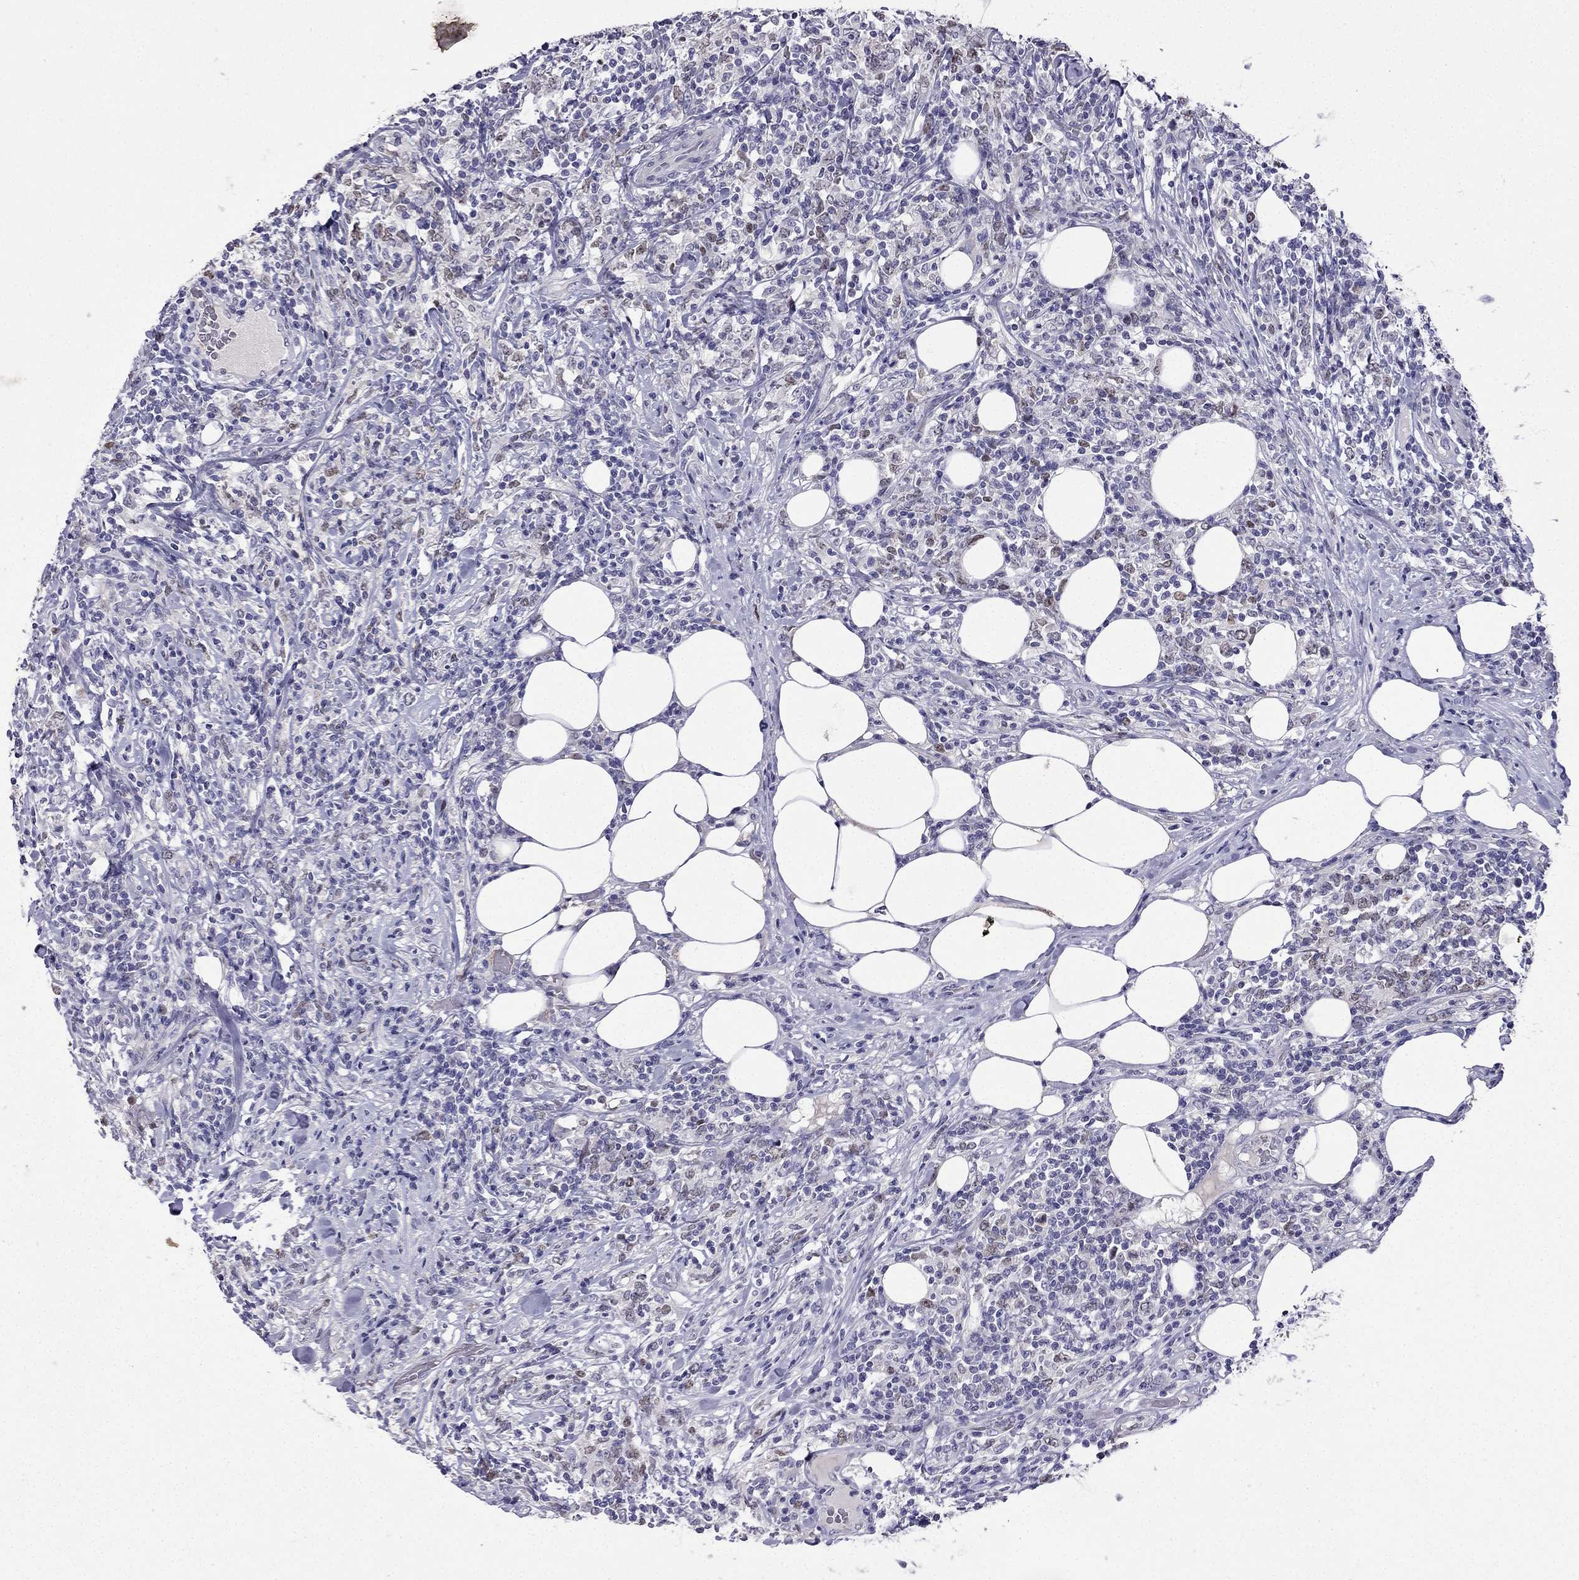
{"staining": {"intensity": "negative", "quantity": "none", "location": "none"}, "tissue": "lymphoma", "cell_type": "Tumor cells", "image_type": "cancer", "snomed": [{"axis": "morphology", "description": "Malignant lymphoma, non-Hodgkin's type, High grade"}, {"axis": "topography", "description": "Lymph node"}], "caption": "Immunohistochemistry (IHC) histopathology image of neoplastic tissue: lymphoma stained with DAB shows no significant protein expression in tumor cells.", "gene": "UHRF1", "patient": {"sex": "female", "age": 84}}